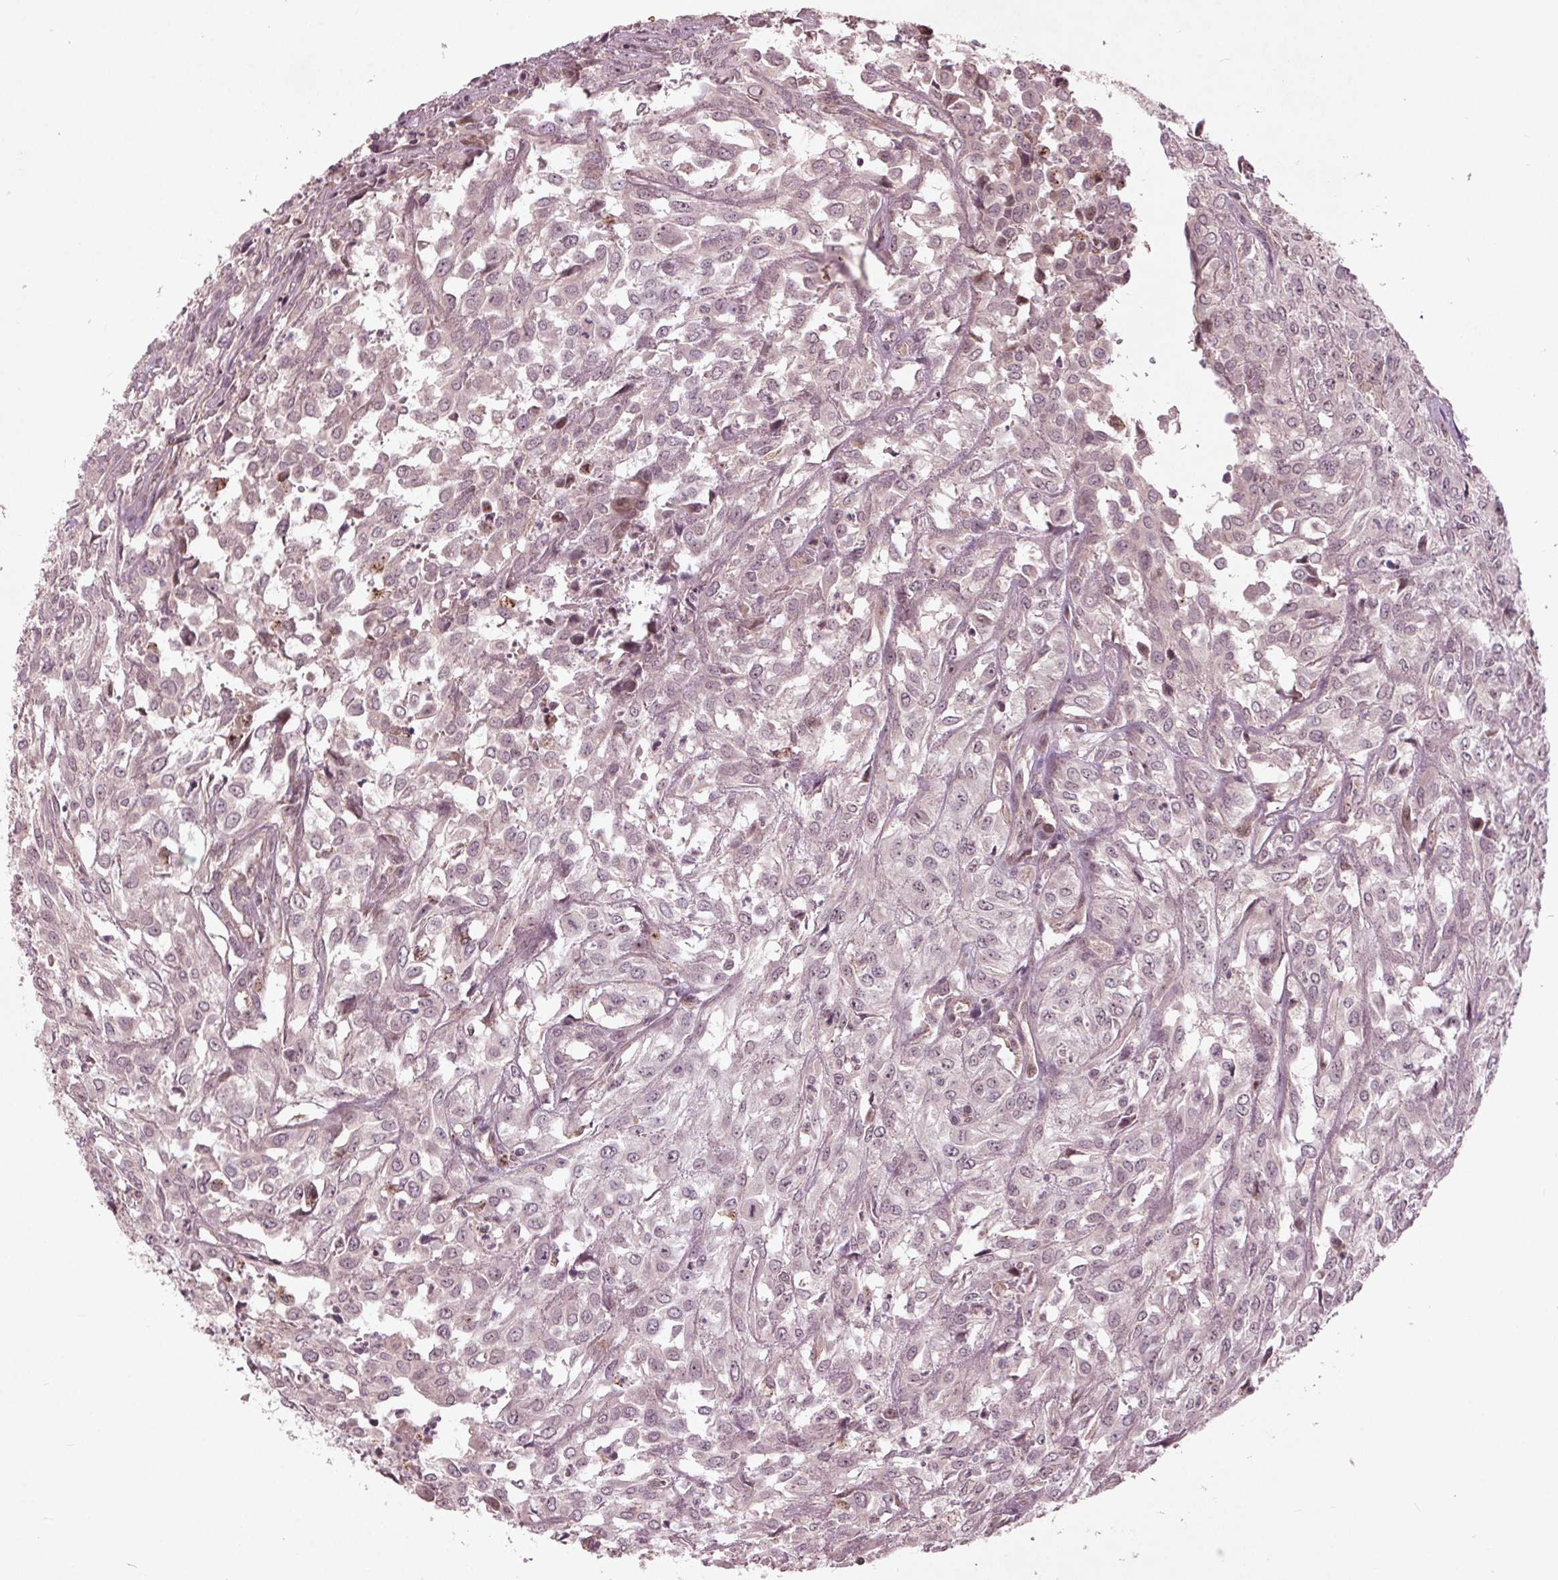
{"staining": {"intensity": "negative", "quantity": "none", "location": "none"}, "tissue": "urothelial cancer", "cell_type": "Tumor cells", "image_type": "cancer", "snomed": [{"axis": "morphology", "description": "Urothelial carcinoma, High grade"}, {"axis": "topography", "description": "Urinary bladder"}], "caption": "The immunohistochemistry (IHC) micrograph has no significant staining in tumor cells of urothelial cancer tissue.", "gene": "CDKL4", "patient": {"sex": "male", "age": 67}}